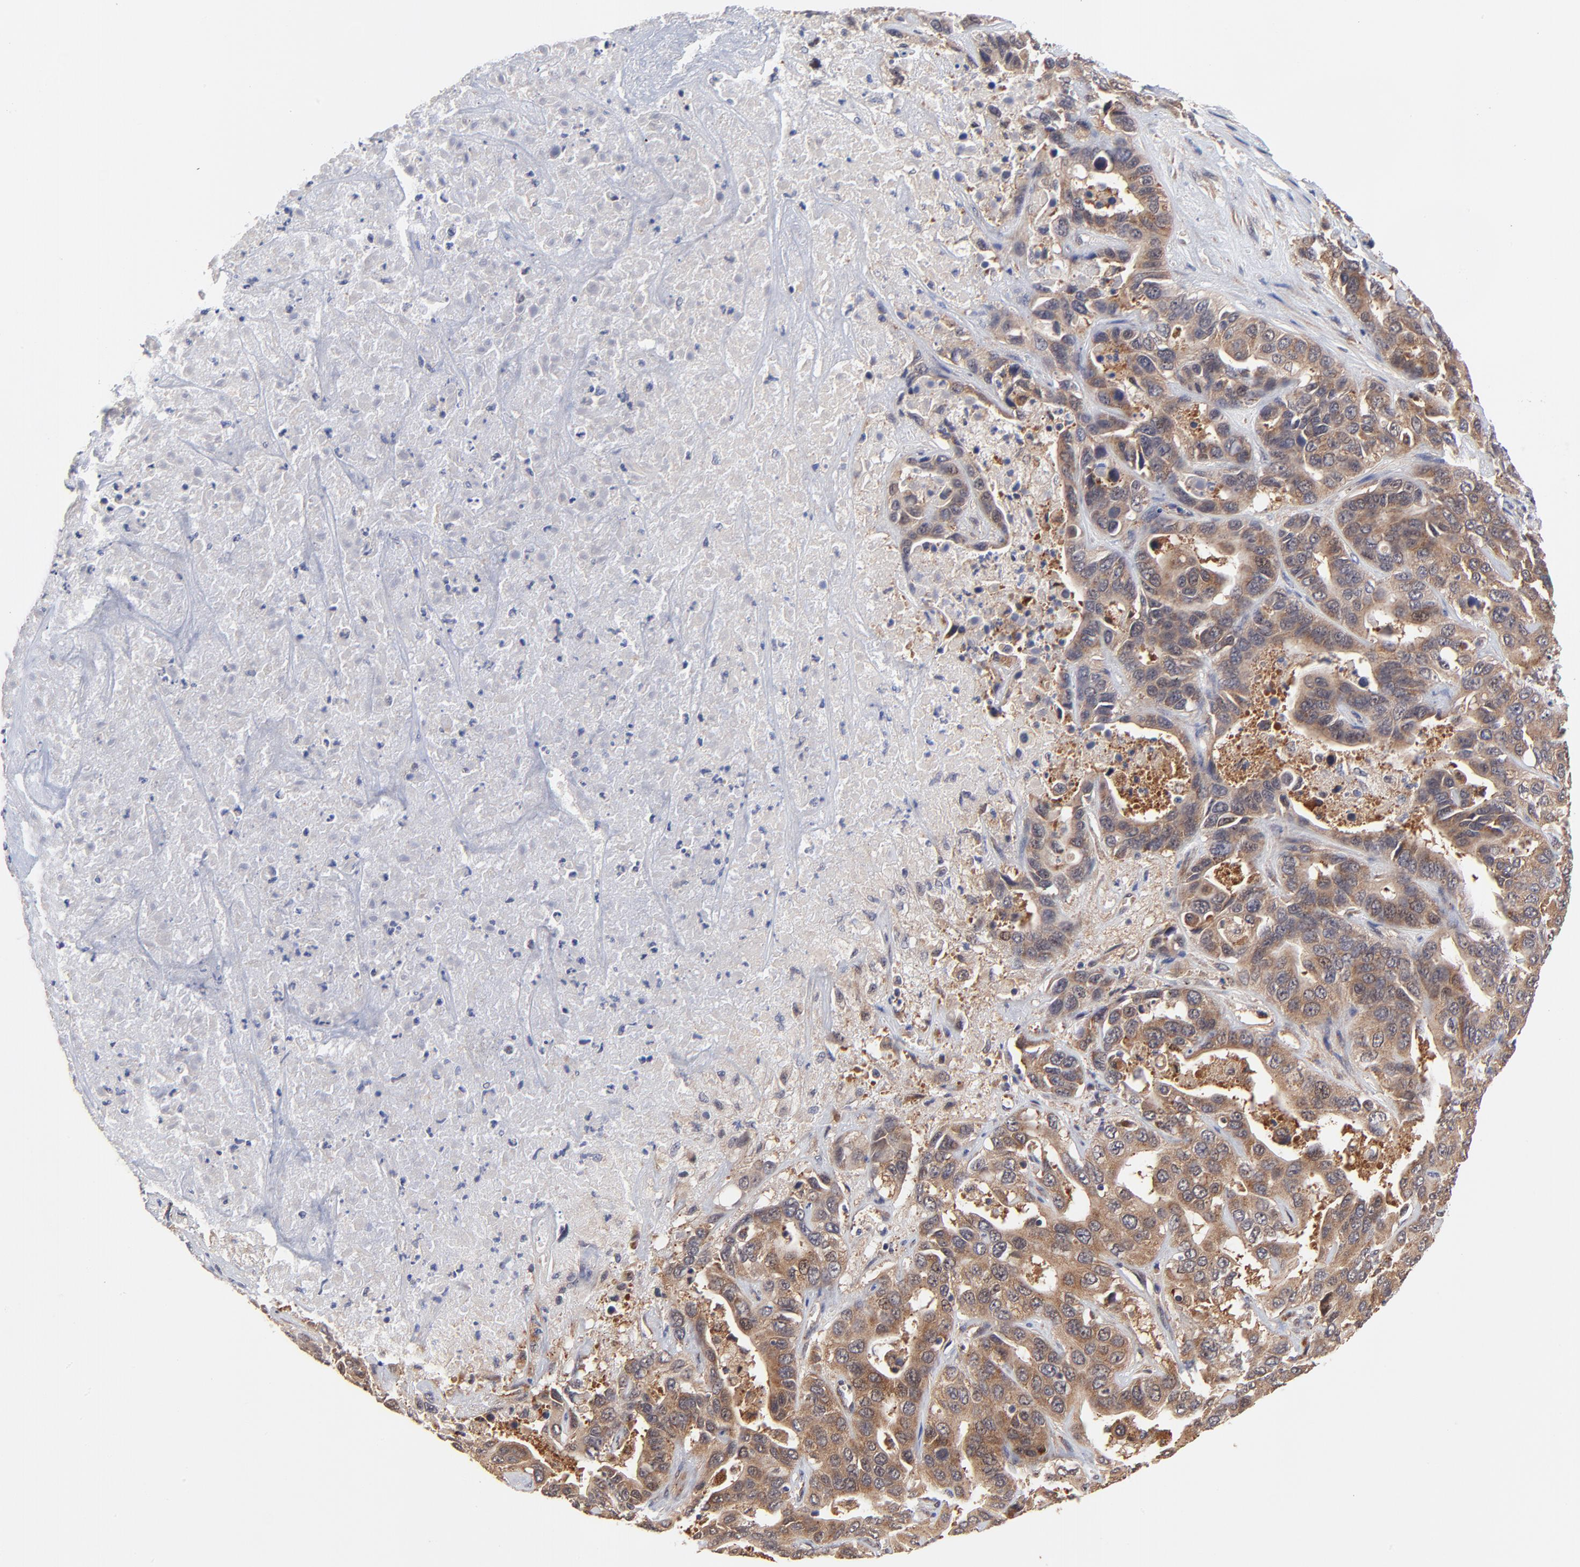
{"staining": {"intensity": "moderate", "quantity": ">75%", "location": "cytoplasmic/membranous"}, "tissue": "liver cancer", "cell_type": "Tumor cells", "image_type": "cancer", "snomed": [{"axis": "morphology", "description": "Cholangiocarcinoma"}, {"axis": "topography", "description": "Liver"}], "caption": "A brown stain highlights moderate cytoplasmic/membranous positivity of a protein in cholangiocarcinoma (liver) tumor cells.", "gene": "TXNL1", "patient": {"sex": "female", "age": 52}}